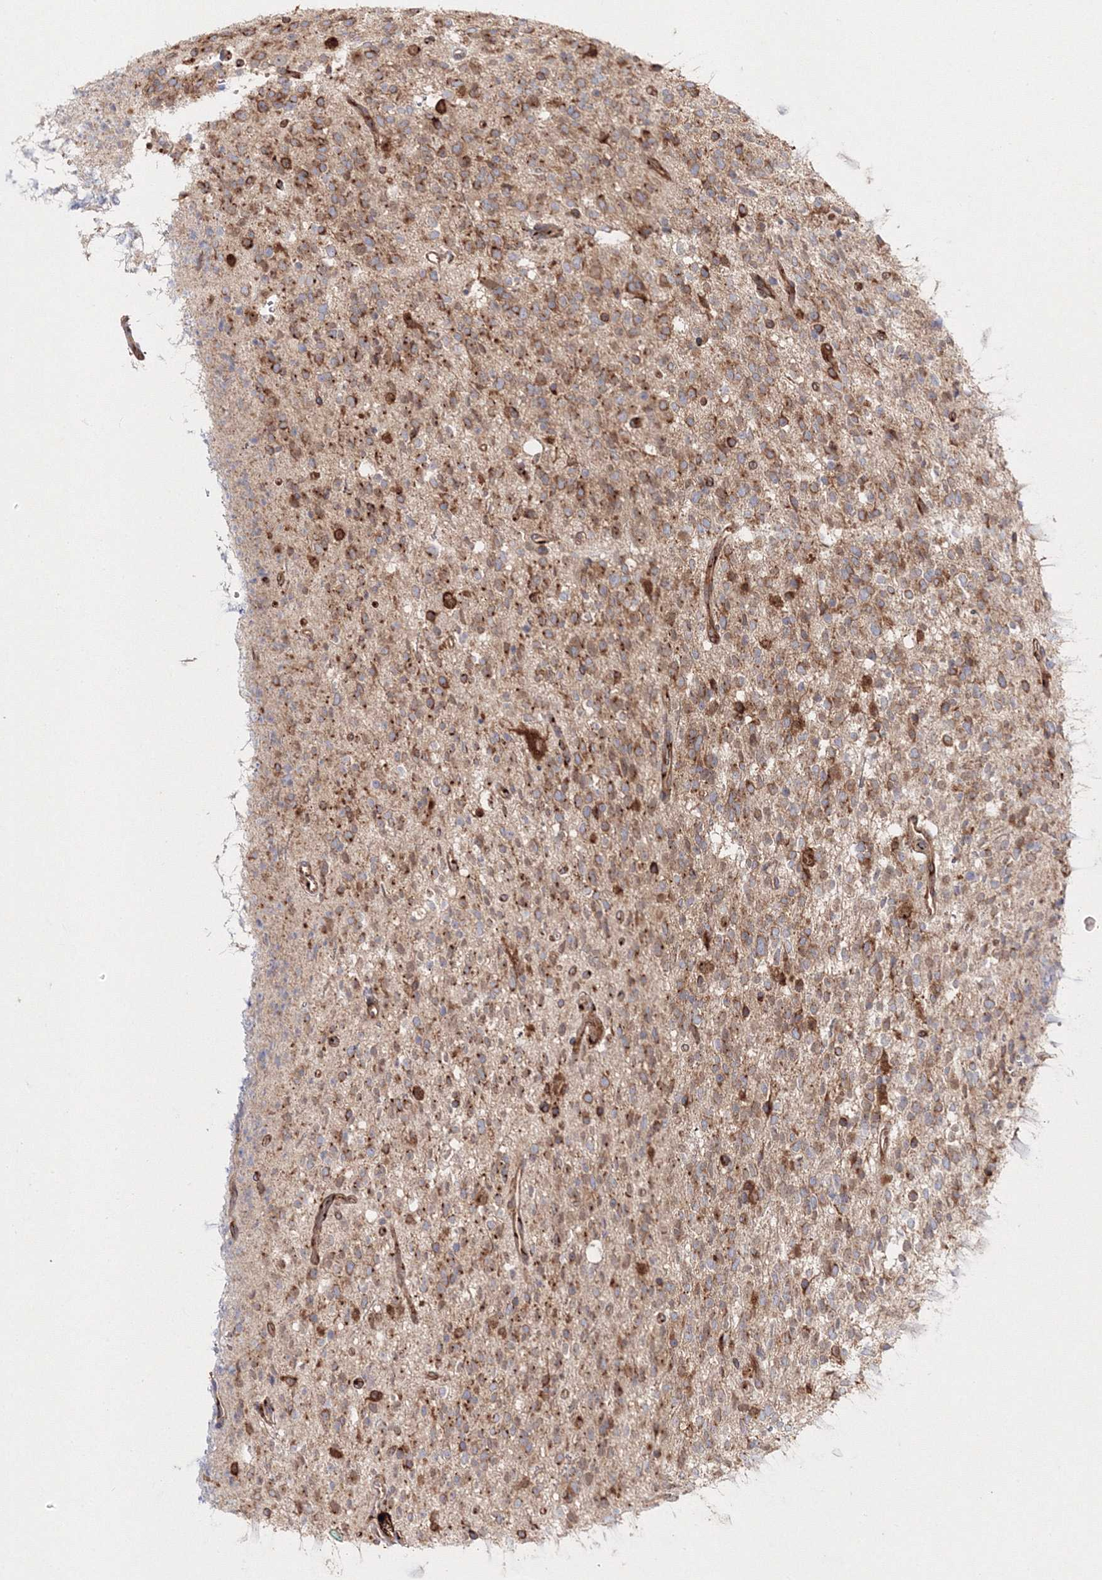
{"staining": {"intensity": "moderate", "quantity": "25%-75%", "location": "cytoplasmic/membranous"}, "tissue": "glioma", "cell_type": "Tumor cells", "image_type": "cancer", "snomed": [{"axis": "morphology", "description": "Glioma, malignant, High grade"}, {"axis": "topography", "description": "Brain"}], "caption": "Protein staining demonstrates moderate cytoplasmic/membranous staining in approximately 25%-75% of tumor cells in malignant high-grade glioma.", "gene": "ARCN1", "patient": {"sex": "male", "age": 34}}